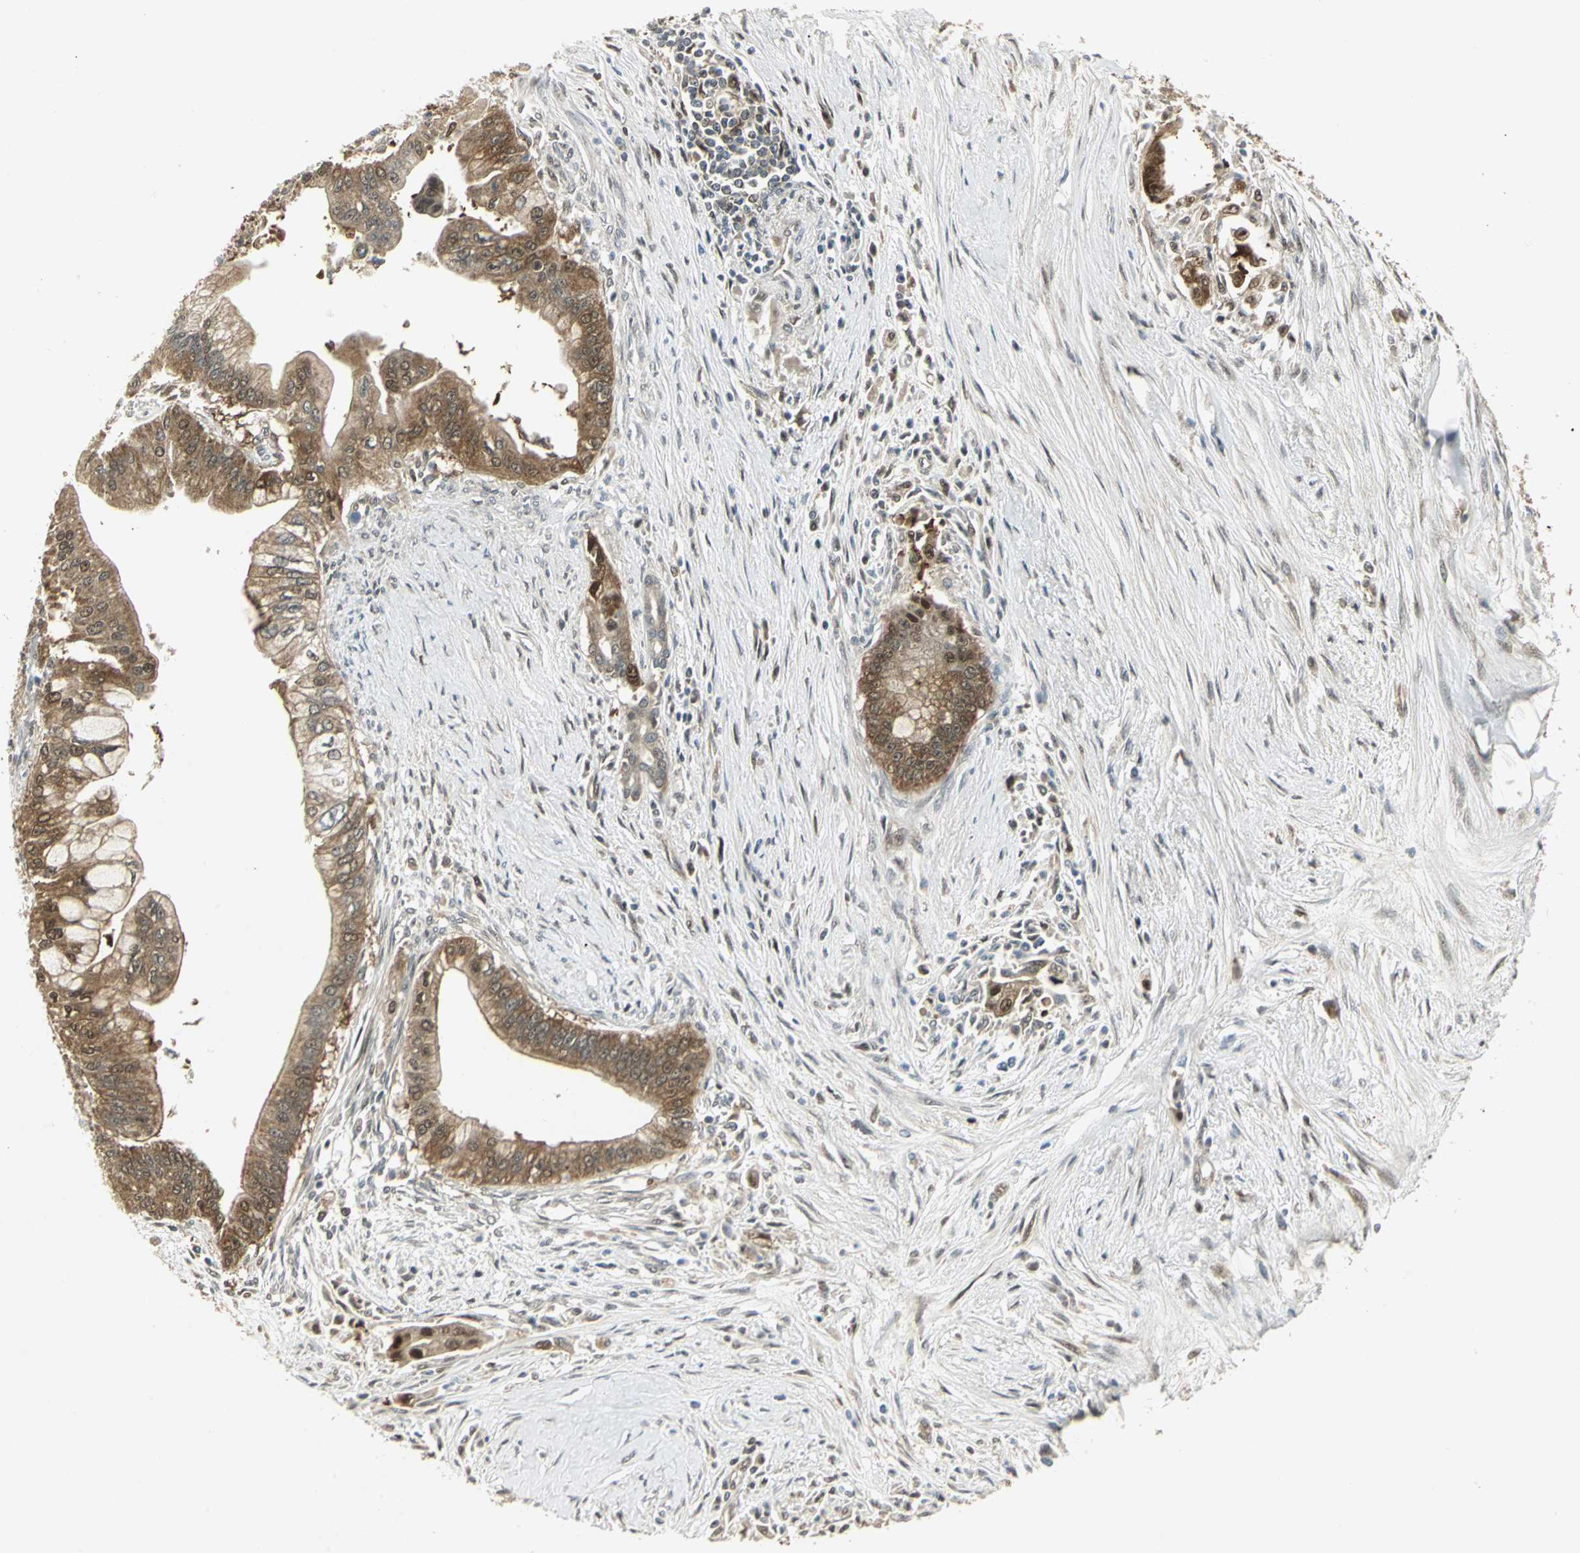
{"staining": {"intensity": "moderate", "quantity": ">75%", "location": "cytoplasmic/membranous,nuclear"}, "tissue": "pancreatic cancer", "cell_type": "Tumor cells", "image_type": "cancer", "snomed": [{"axis": "morphology", "description": "Adenocarcinoma, NOS"}, {"axis": "topography", "description": "Pancreas"}], "caption": "Immunohistochemical staining of pancreatic adenocarcinoma shows medium levels of moderate cytoplasmic/membranous and nuclear positivity in about >75% of tumor cells. (IHC, brightfield microscopy, high magnification).", "gene": "PSMC4", "patient": {"sex": "male", "age": 59}}